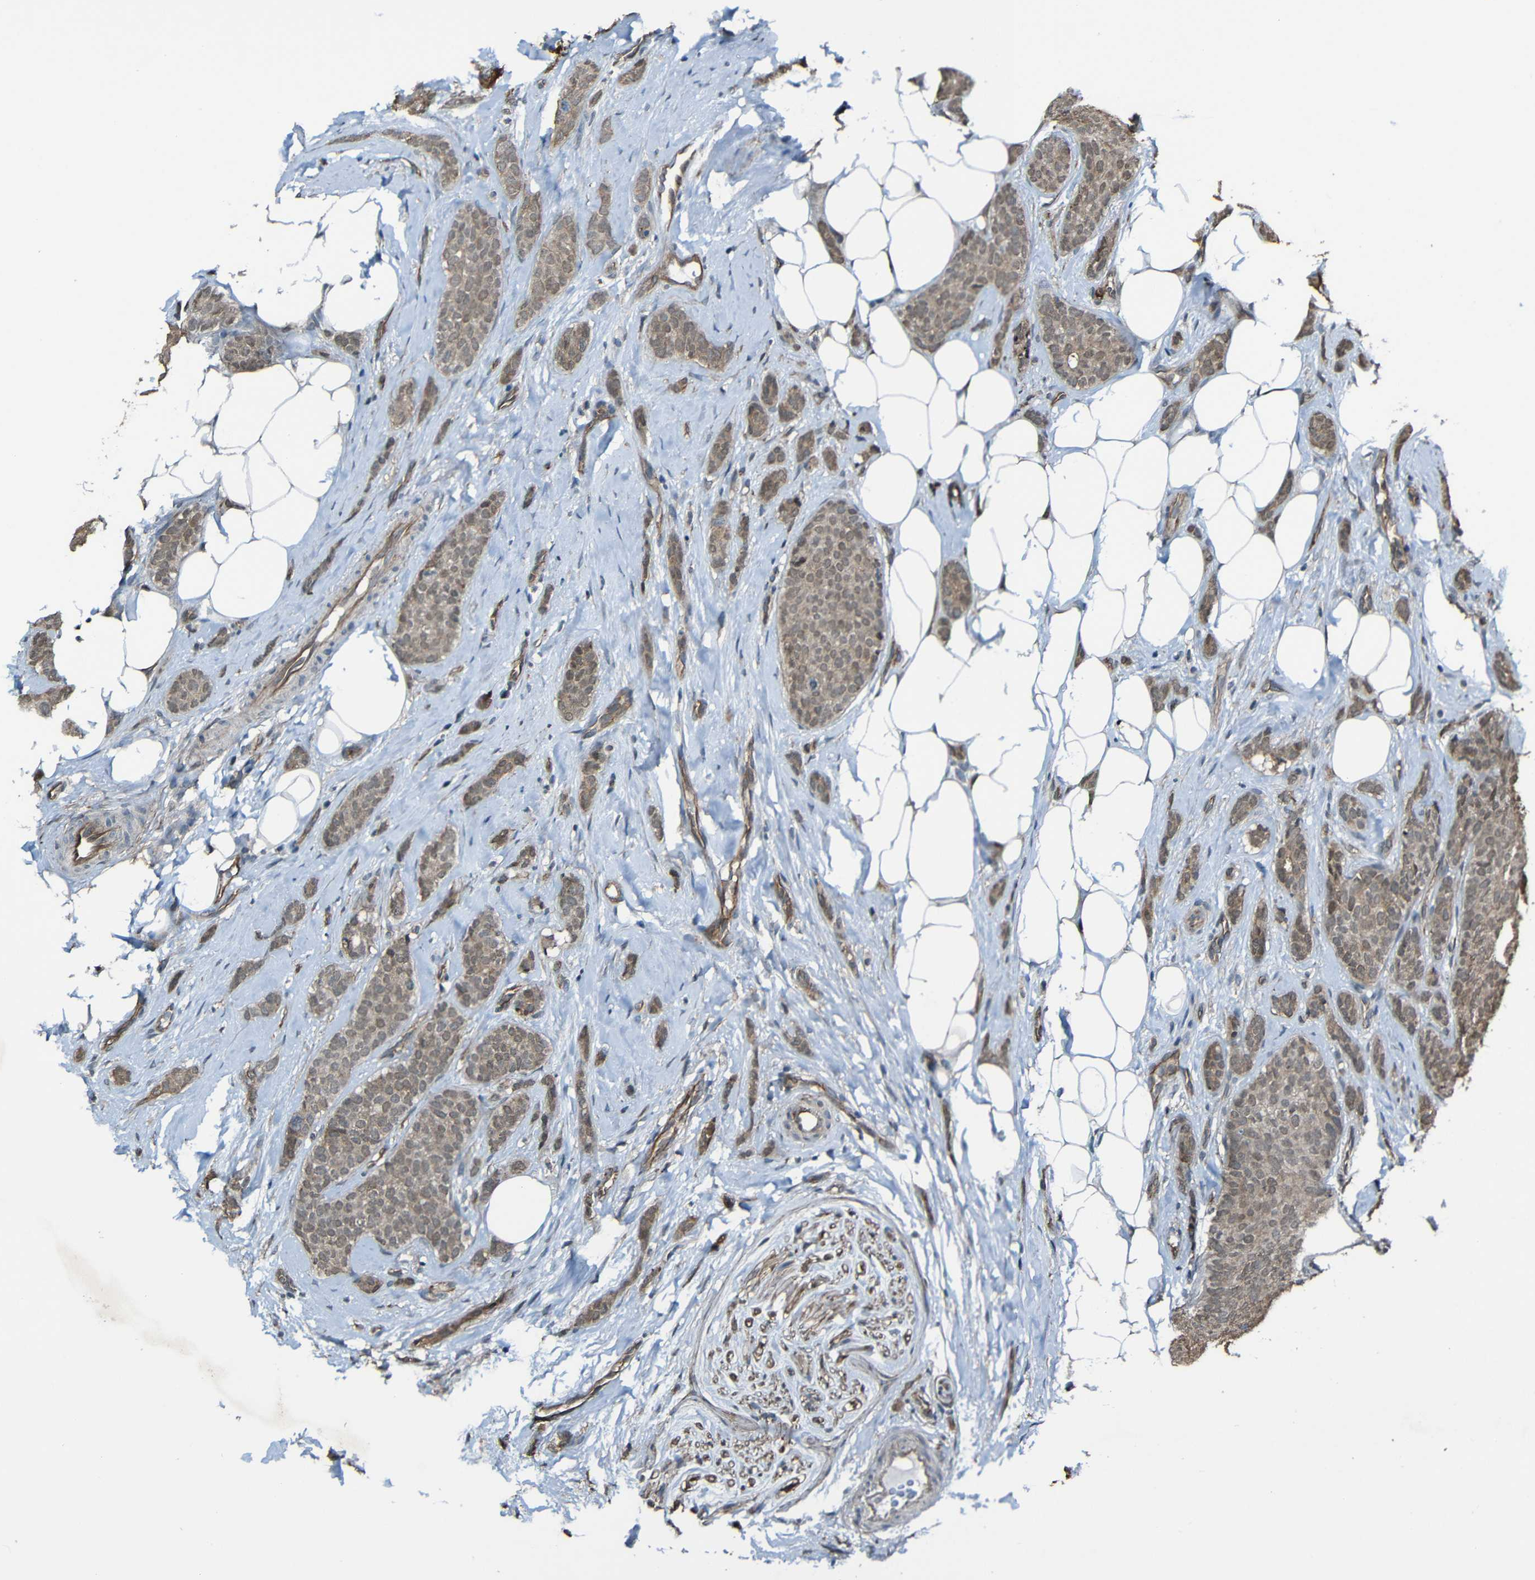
{"staining": {"intensity": "moderate", "quantity": "25%-75%", "location": "cytoplasmic/membranous"}, "tissue": "breast cancer", "cell_type": "Tumor cells", "image_type": "cancer", "snomed": [{"axis": "morphology", "description": "Lobular carcinoma"}, {"axis": "topography", "description": "Skin"}, {"axis": "topography", "description": "Breast"}], "caption": "Immunohistochemical staining of human breast cancer (lobular carcinoma) demonstrates moderate cytoplasmic/membranous protein staining in about 25%-75% of tumor cells.", "gene": "LGR5", "patient": {"sex": "female", "age": 46}}